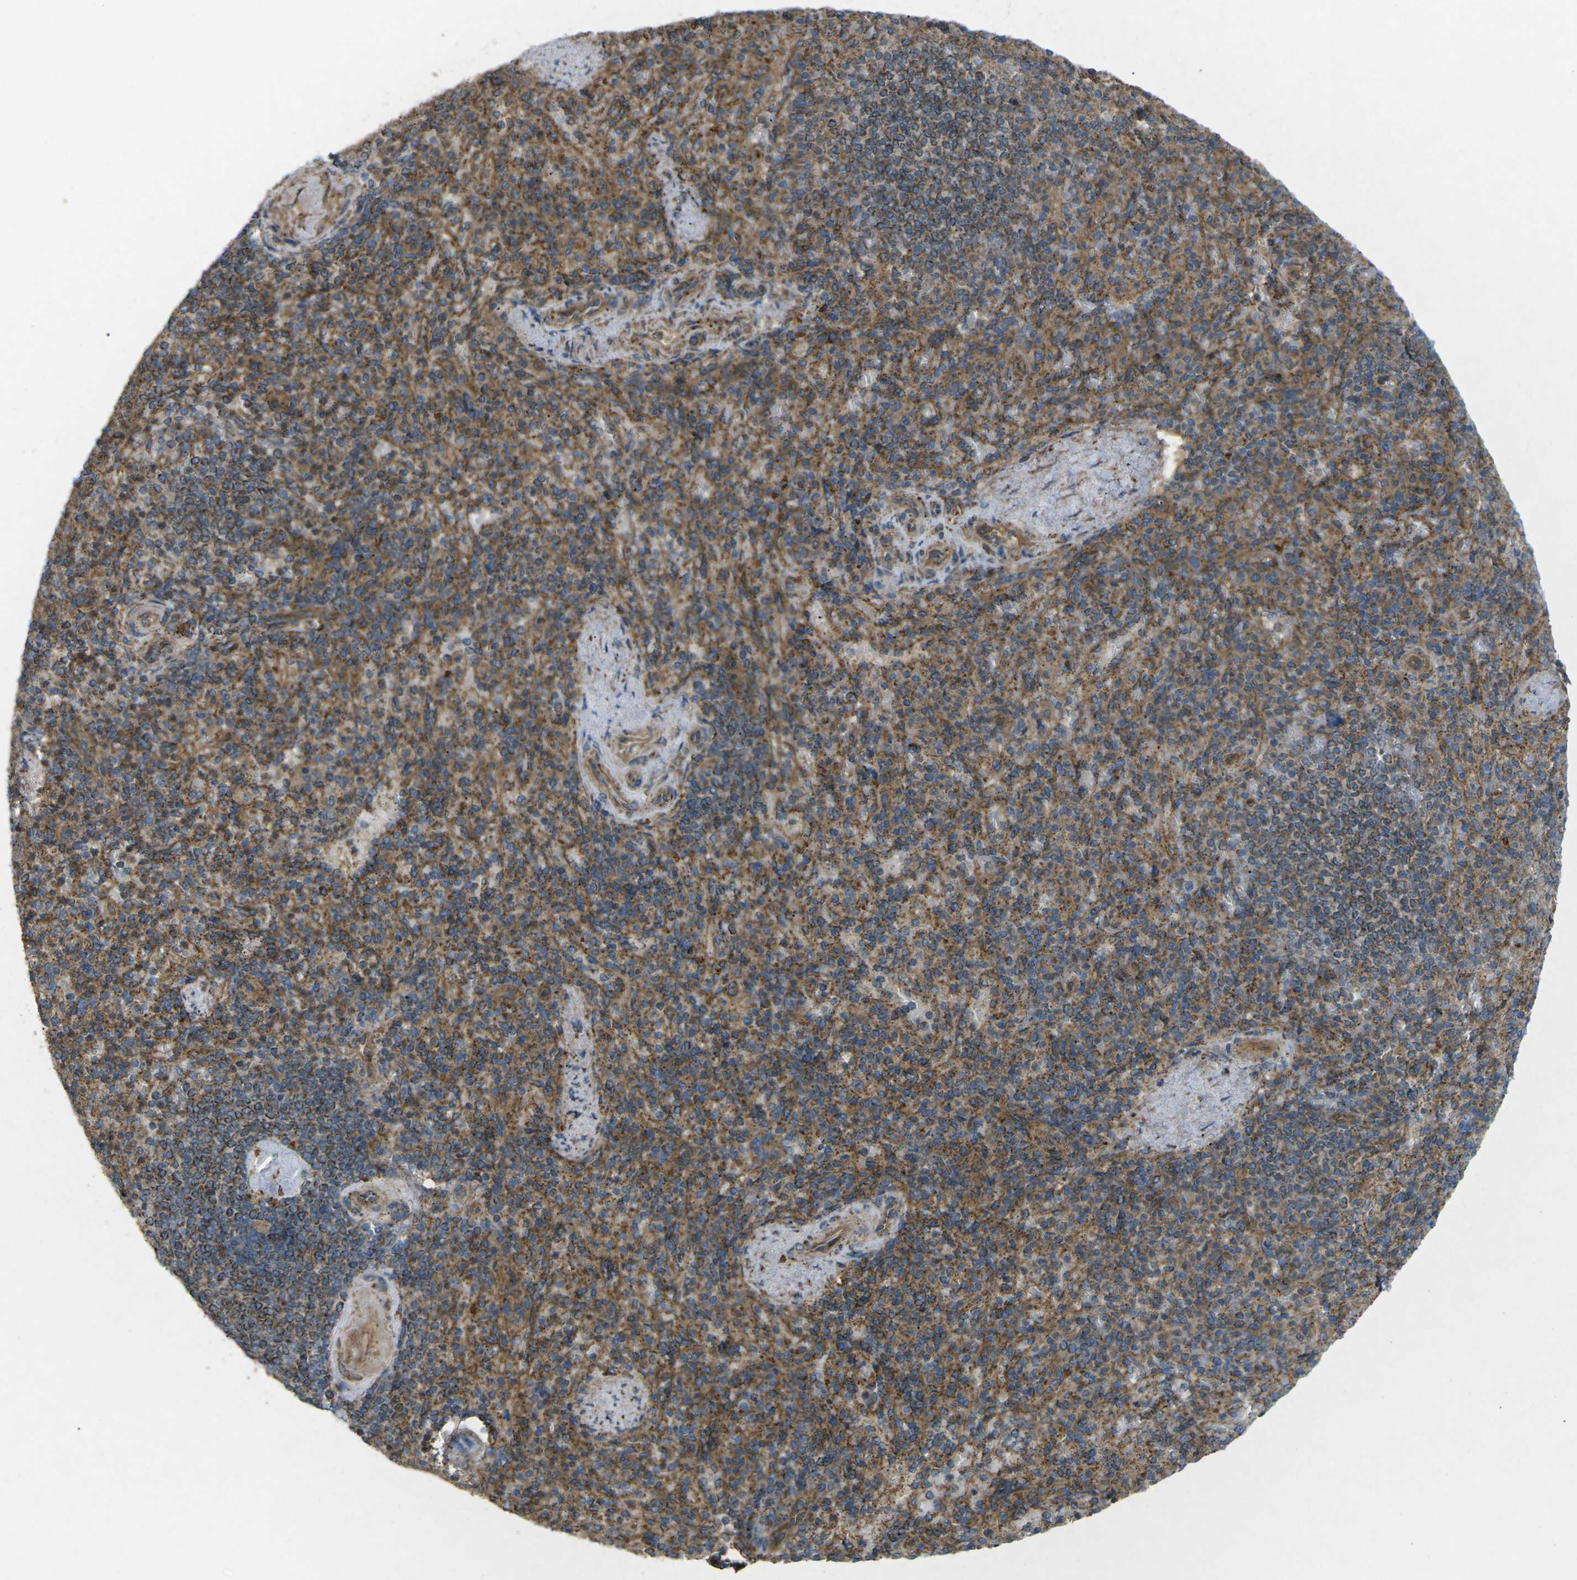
{"staining": {"intensity": "moderate", "quantity": ">75%", "location": "cytoplasmic/membranous"}, "tissue": "spleen", "cell_type": "Cells in red pulp", "image_type": "normal", "snomed": [{"axis": "morphology", "description": "Normal tissue, NOS"}, {"axis": "topography", "description": "Spleen"}], "caption": "IHC micrograph of benign spleen: human spleen stained using IHC shows medium levels of moderate protein expression localized specifically in the cytoplasmic/membranous of cells in red pulp, appearing as a cytoplasmic/membranous brown color.", "gene": "CHMP3", "patient": {"sex": "female", "age": 74}}